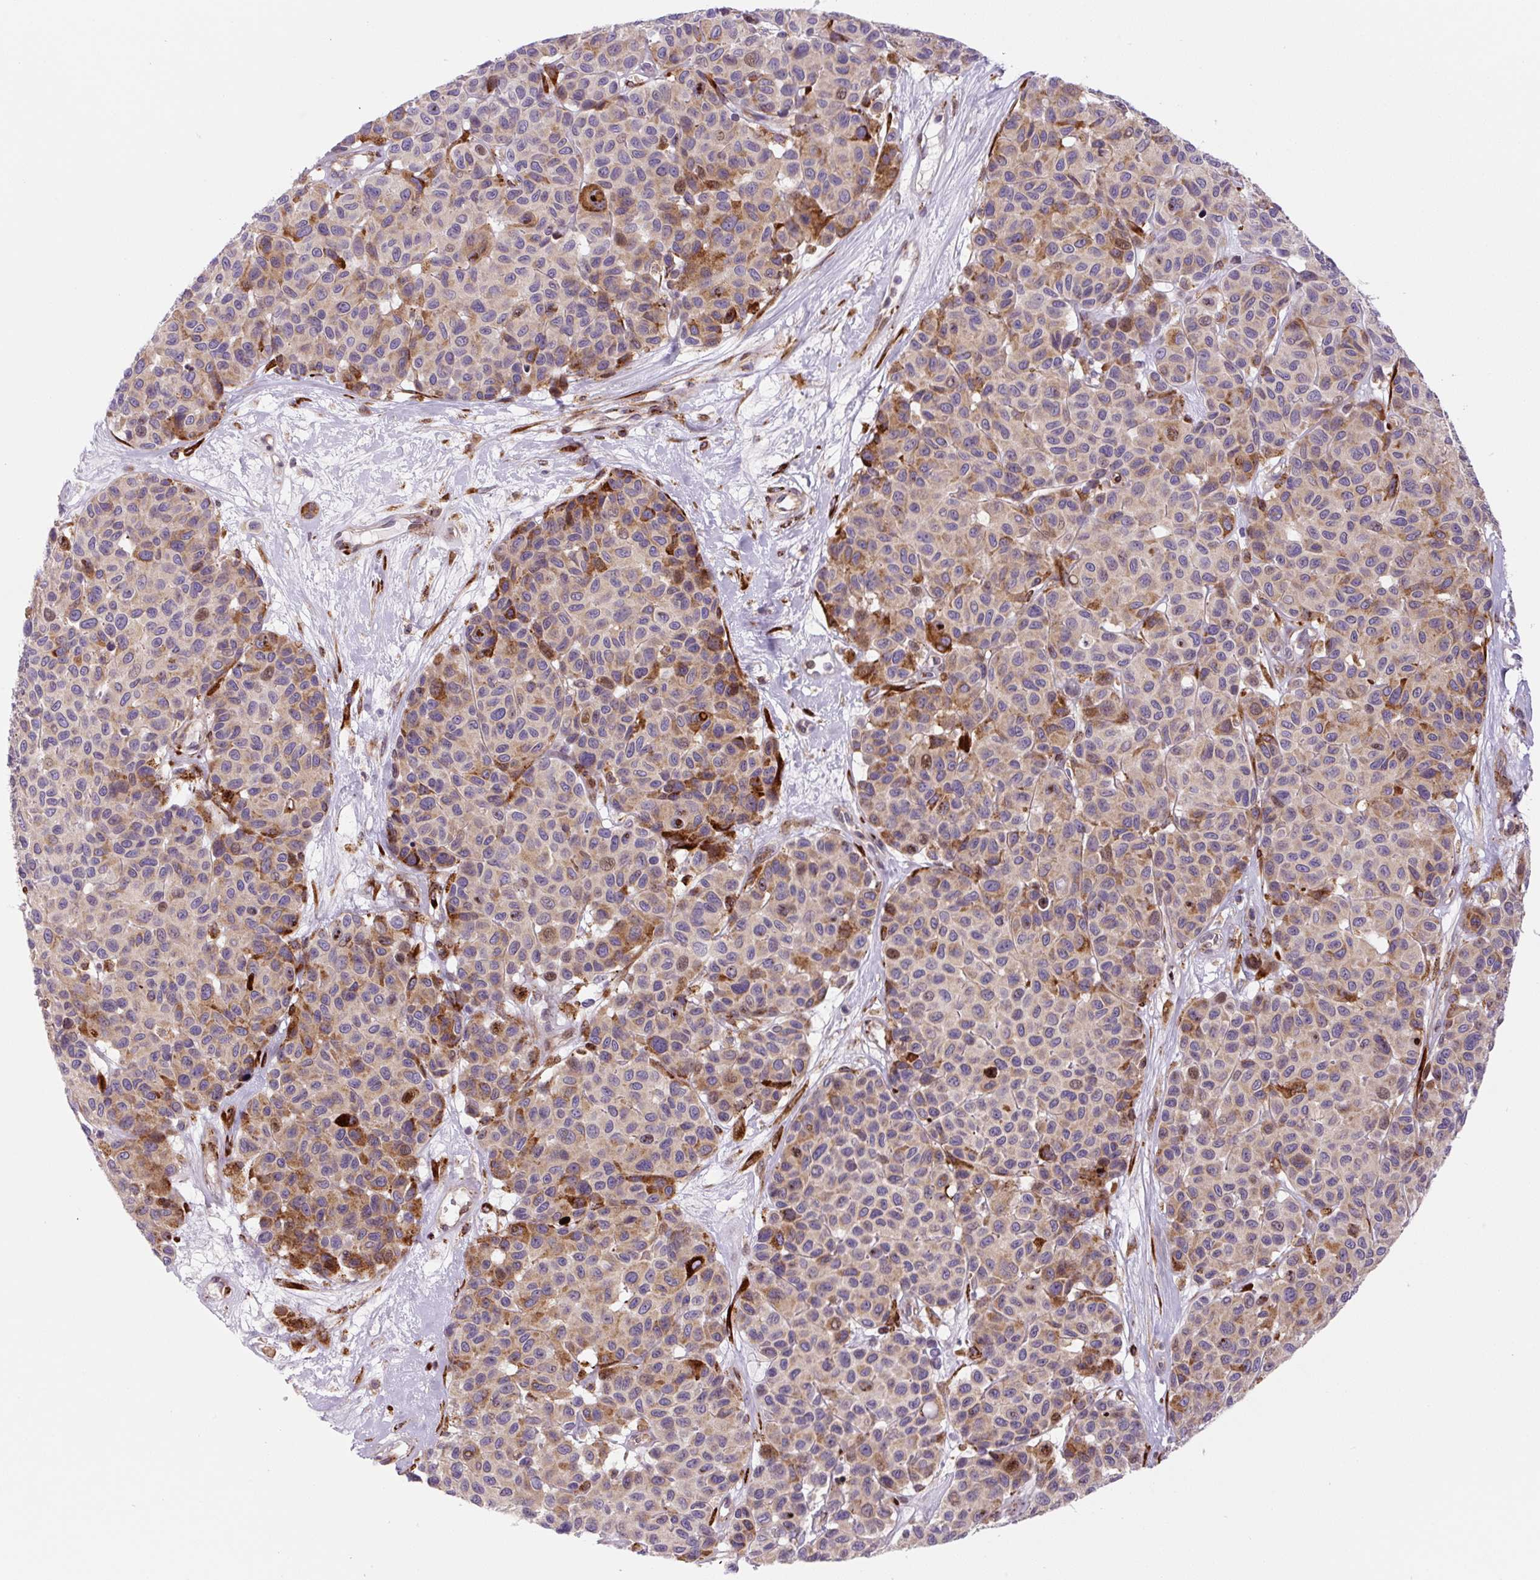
{"staining": {"intensity": "moderate", "quantity": ">75%", "location": "cytoplasmic/membranous"}, "tissue": "melanoma", "cell_type": "Tumor cells", "image_type": "cancer", "snomed": [{"axis": "morphology", "description": "Malignant melanoma, NOS"}, {"axis": "topography", "description": "Skin"}], "caption": "Immunohistochemical staining of melanoma shows moderate cytoplasmic/membranous protein staining in about >75% of tumor cells. The staining was performed using DAB (3,3'-diaminobenzidine) to visualize the protein expression in brown, while the nuclei were stained in blue with hematoxylin (Magnification: 20x).", "gene": "DISP3", "patient": {"sex": "female", "age": 66}}